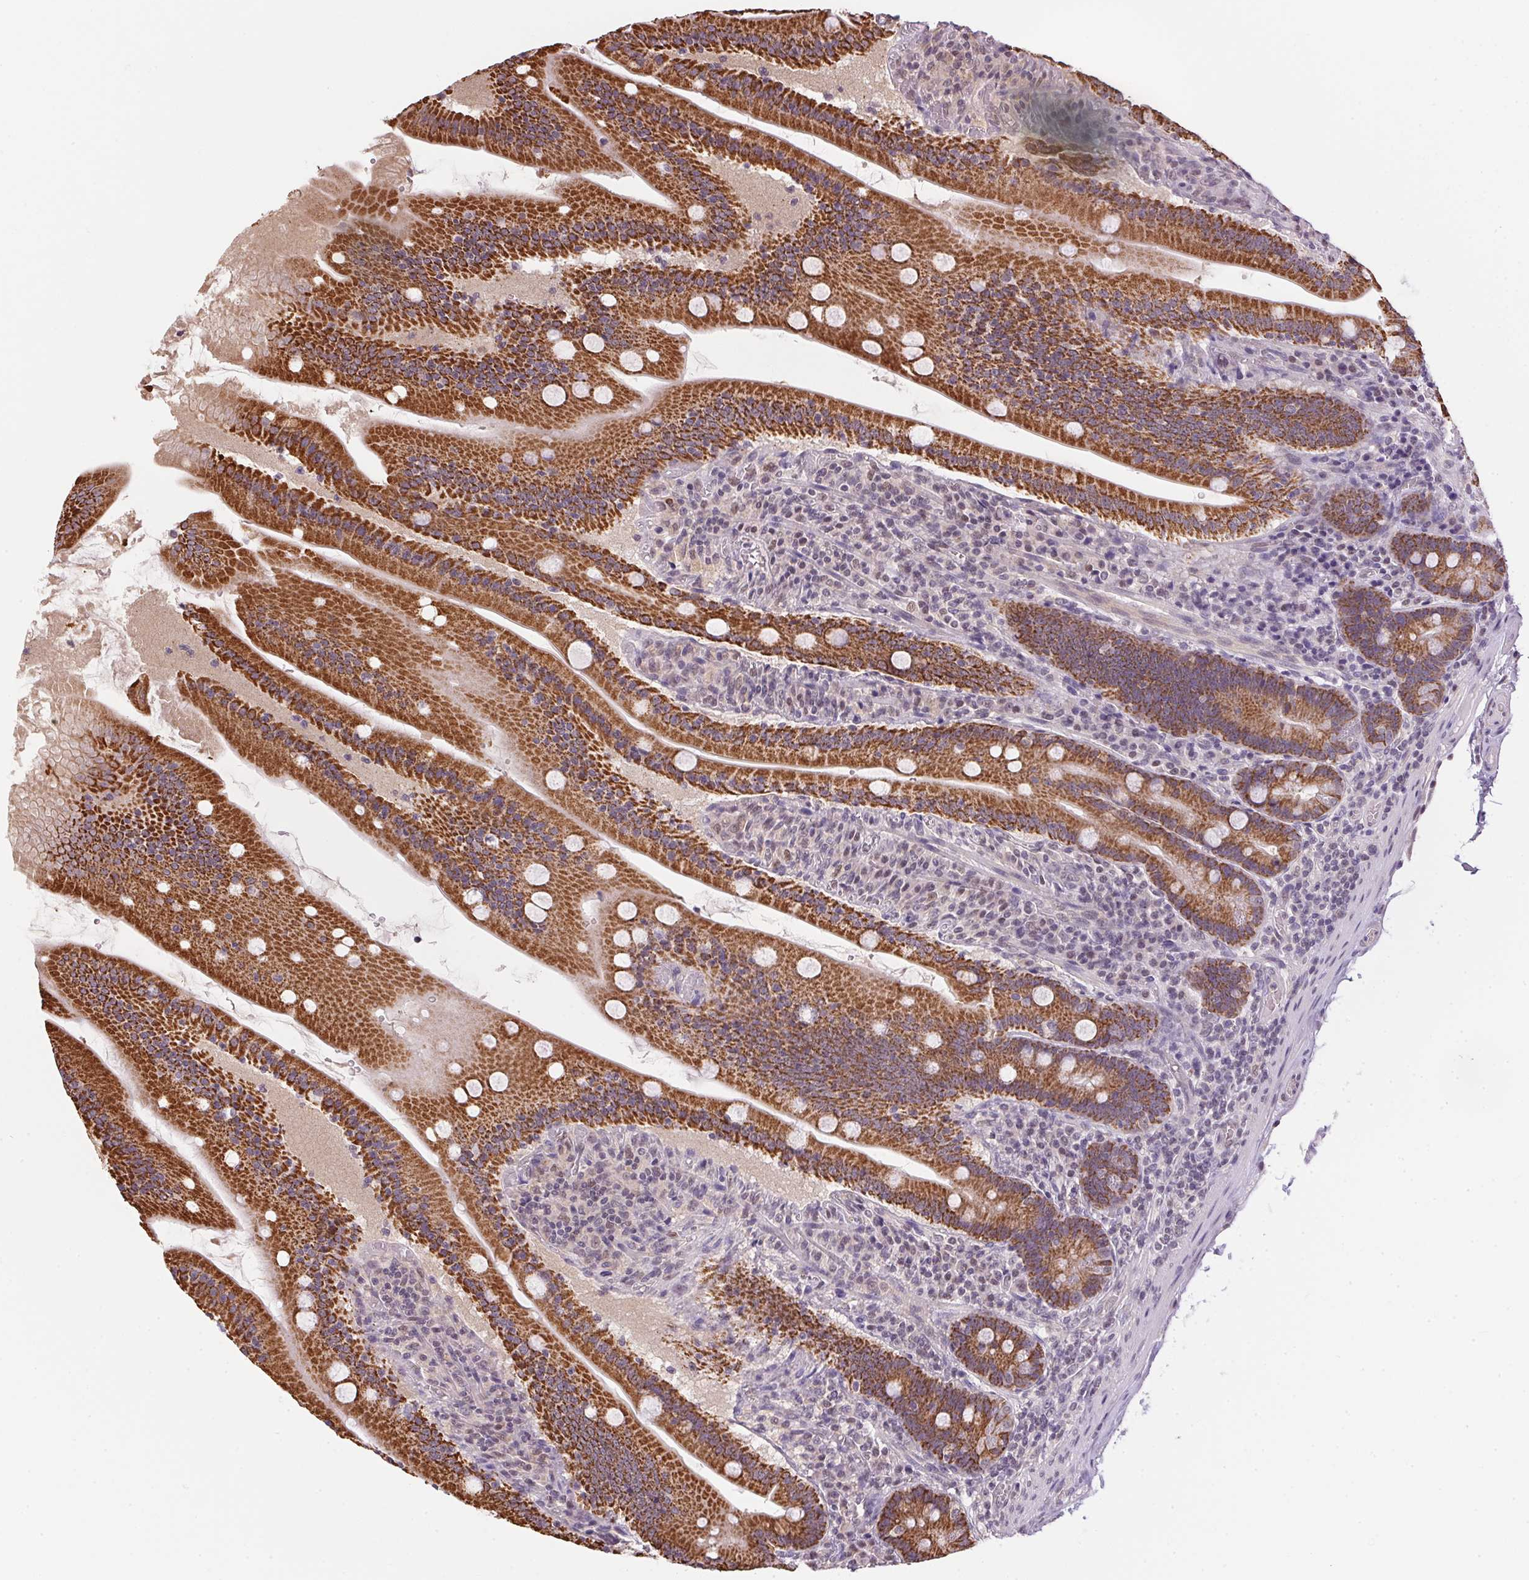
{"staining": {"intensity": "strong", "quantity": ">75%", "location": "cytoplasmic/membranous"}, "tissue": "small intestine", "cell_type": "Glandular cells", "image_type": "normal", "snomed": [{"axis": "morphology", "description": "Normal tissue, NOS"}, {"axis": "topography", "description": "Small intestine"}], "caption": "Strong cytoplasmic/membranous protein expression is appreciated in about >75% of glandular cells in small intestine. (Stains: DAB in brown, nuclei in blue, Microscopy: brightfield microscopy at high magnification).", "gene": "SC5D", "patient": {"sex": "male", "age": 37}}